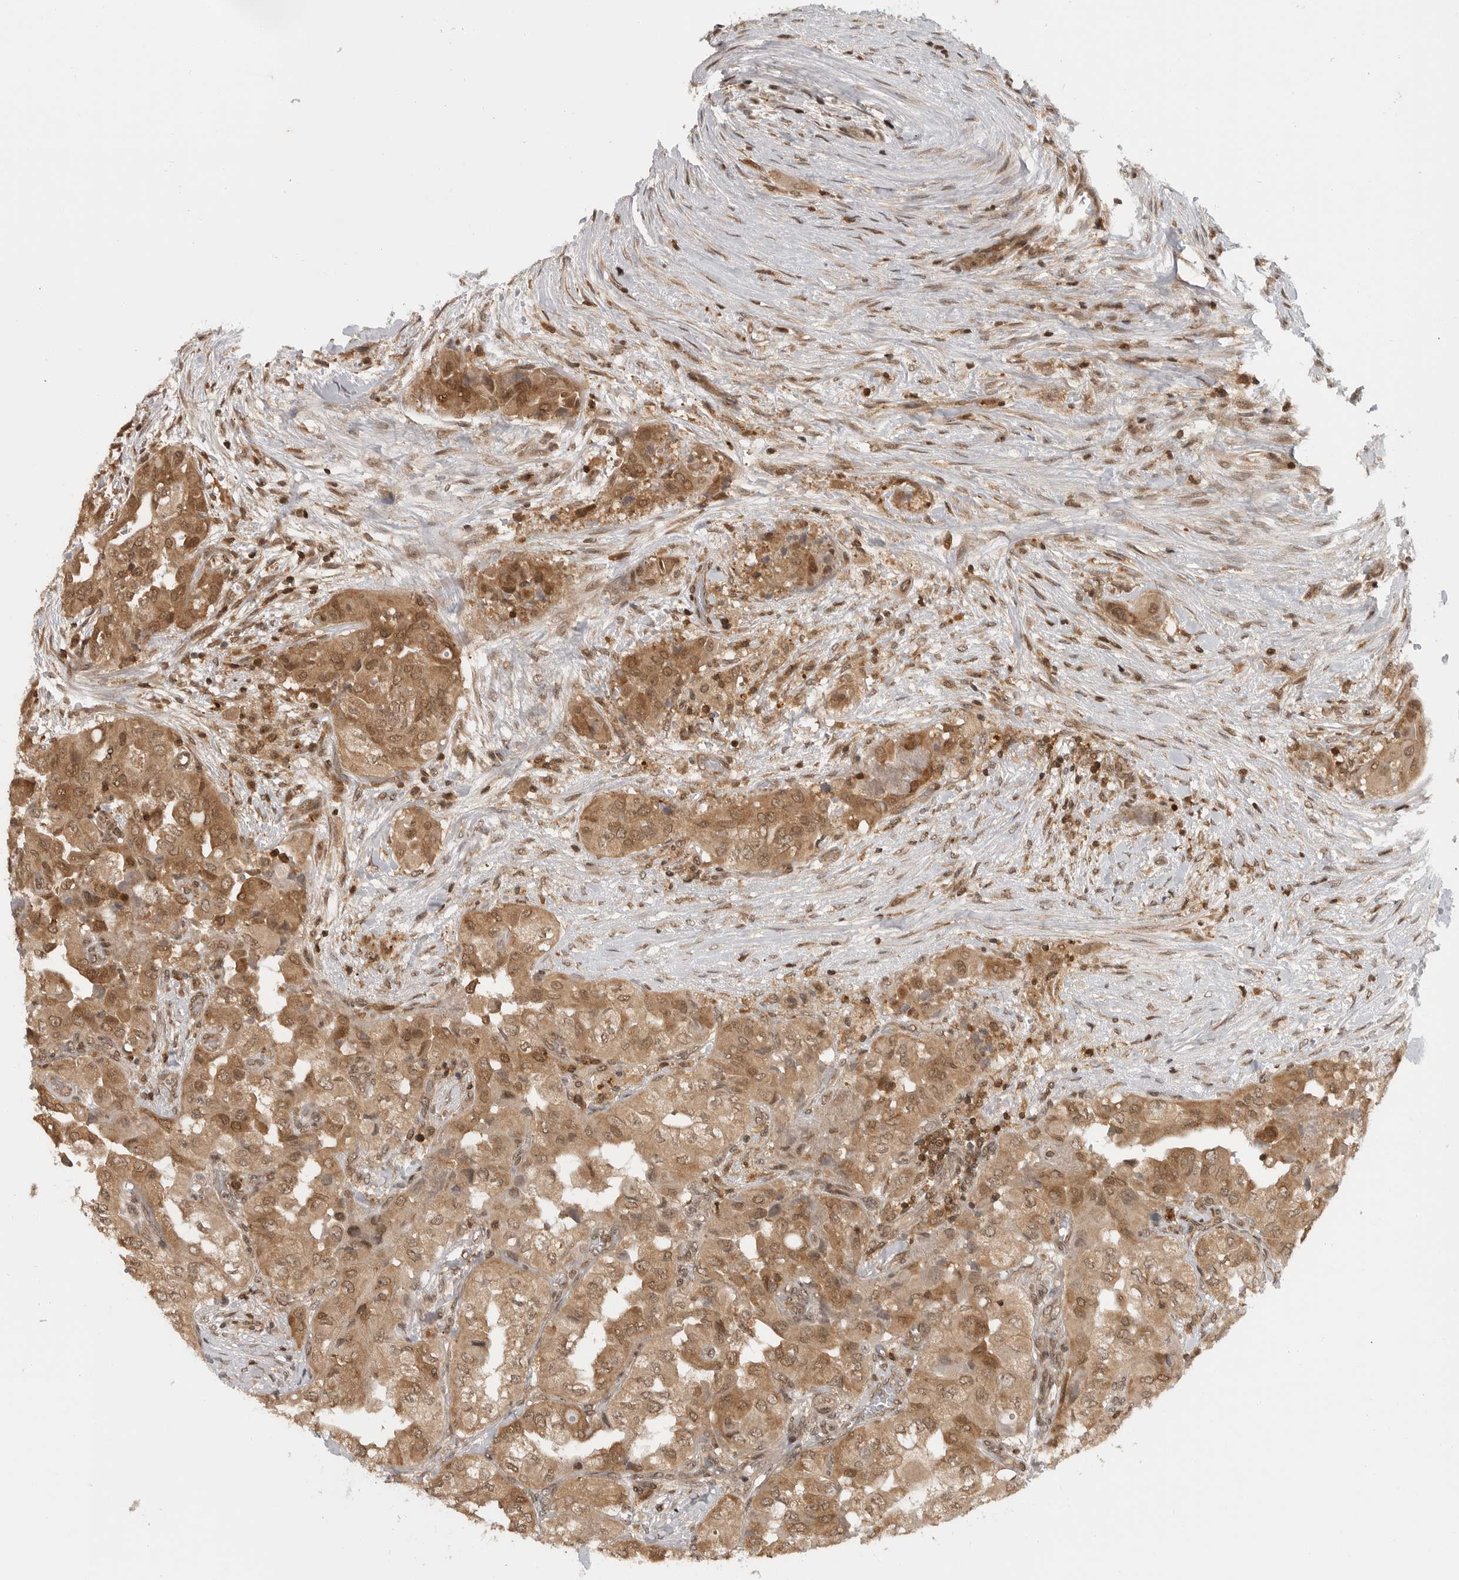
{"staining": {"intensity": "moderate", "quantity": ">75%", "location": "cytoplasmic/membranous,nuclear"}, "tissue": "thyroid cancer", "cell_type": "Tumor cells", "image_type": "cancer", "snomed": [{"axis": "morphology", "description": "Papillary adenocarcinoma, NOS"}, {"axis": "topography", "description": "Thyroid gland"}], "caption": "Thyroid cancer (papillary adenocarcinoma) was stained to show a protein in brown. There is medium levels of moderate cytoplasmic/membranous and nuclear expression in about >75% of tumor cells.", "gene": "SZRD1", "patient": {"sex": "female", "age": 59}}